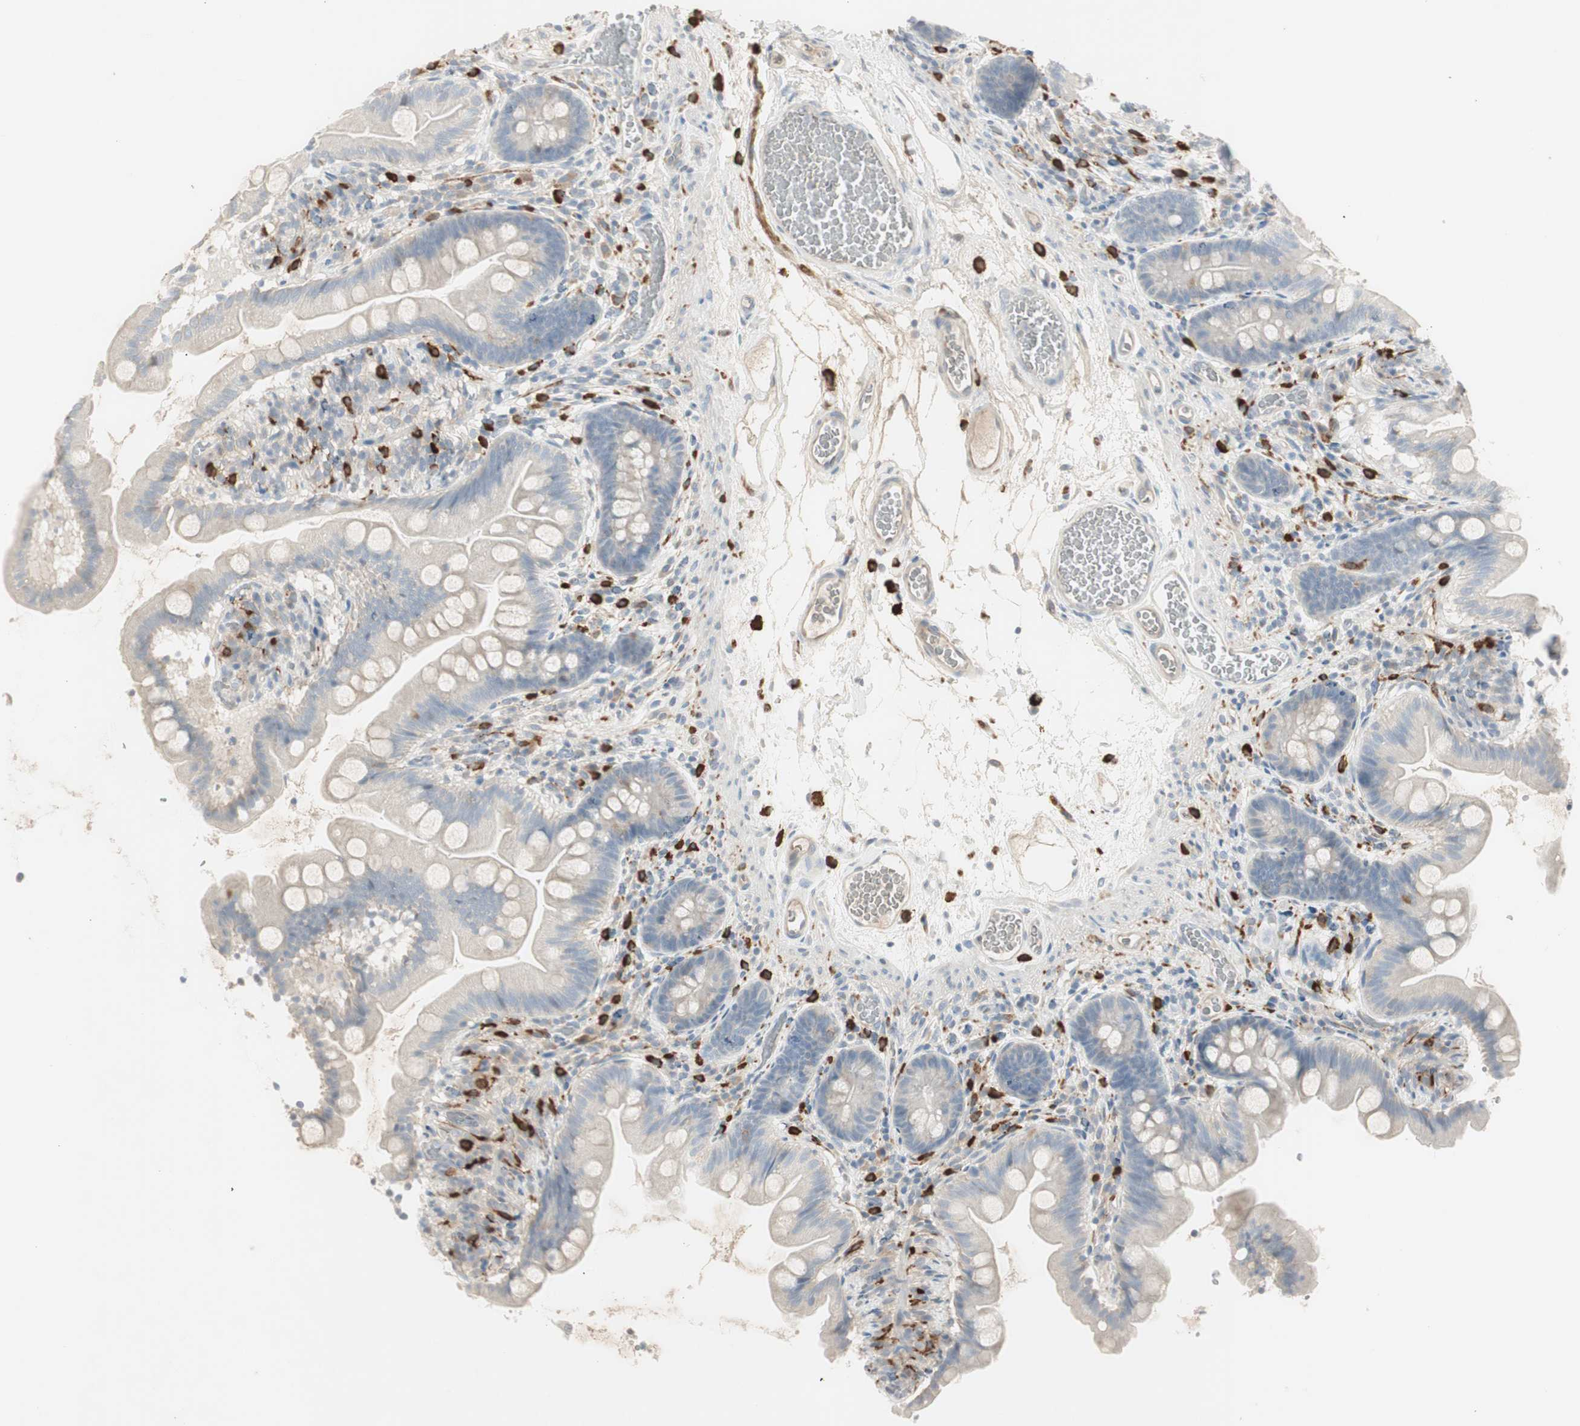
{"staining": {"intensity": "negative", "quantity": "none", "location": "none"}, "tissue": "small intestine", "cell_type": "Glandular cells", "image_type": "normal", "snomed": [{"axis": "morphology", "description": "Normal tissue, NOS"}, {"axis": "topography", "description": "Small intestine"}], "caption": "DAB (3,3'-diaminobenzidine) immunohistochemical staining of benign small intestine reveals no significant staining in glandular cells. The staining was performed using DAB to visualize the protein expression in brown, while the nuclei were stained in blue with hematoxylin (Magnification: 20x).", "gene": "MAPRE3", "patient": {"sex": "female", "age": 56}}